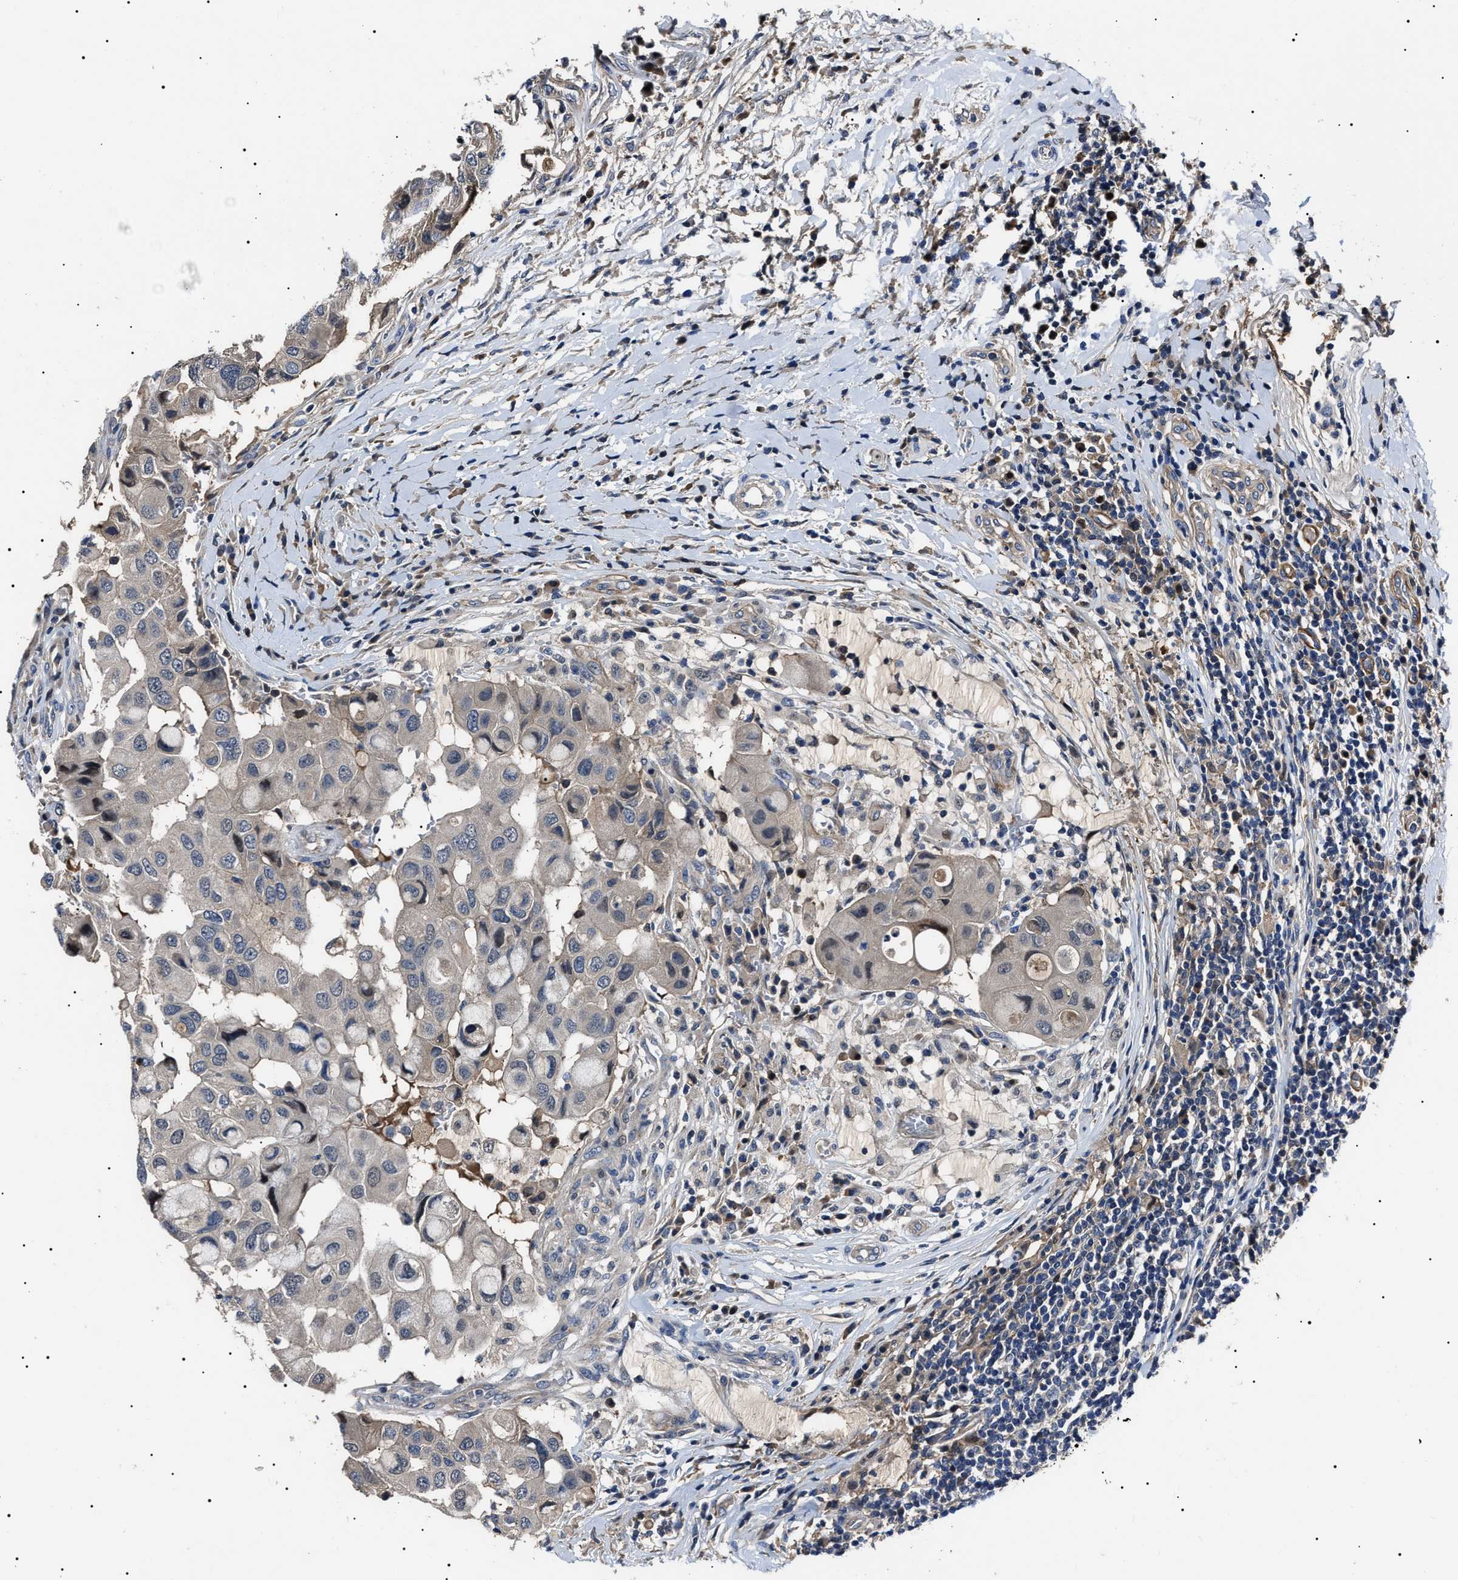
{"staining": {"intensity": "negative", "quantity": "none", "location": "none"}, "tissue": "breast cancer", "cell_type": "Tumor cells", "image_type": "cancer", "snomed": [{"axis": "morphology", "description": "Duct carcinoma"}, {"axis": "topography", "description": "Breast"}], "caption": "There is no significant positivity in tumor cells of breast cancer (infiltrating ductal carcinoma). (DAB IHC visualized using brightfield microscopy, high magnification).", "gene": "IFT81", "patient": {"sex": "female", "age": 27}}